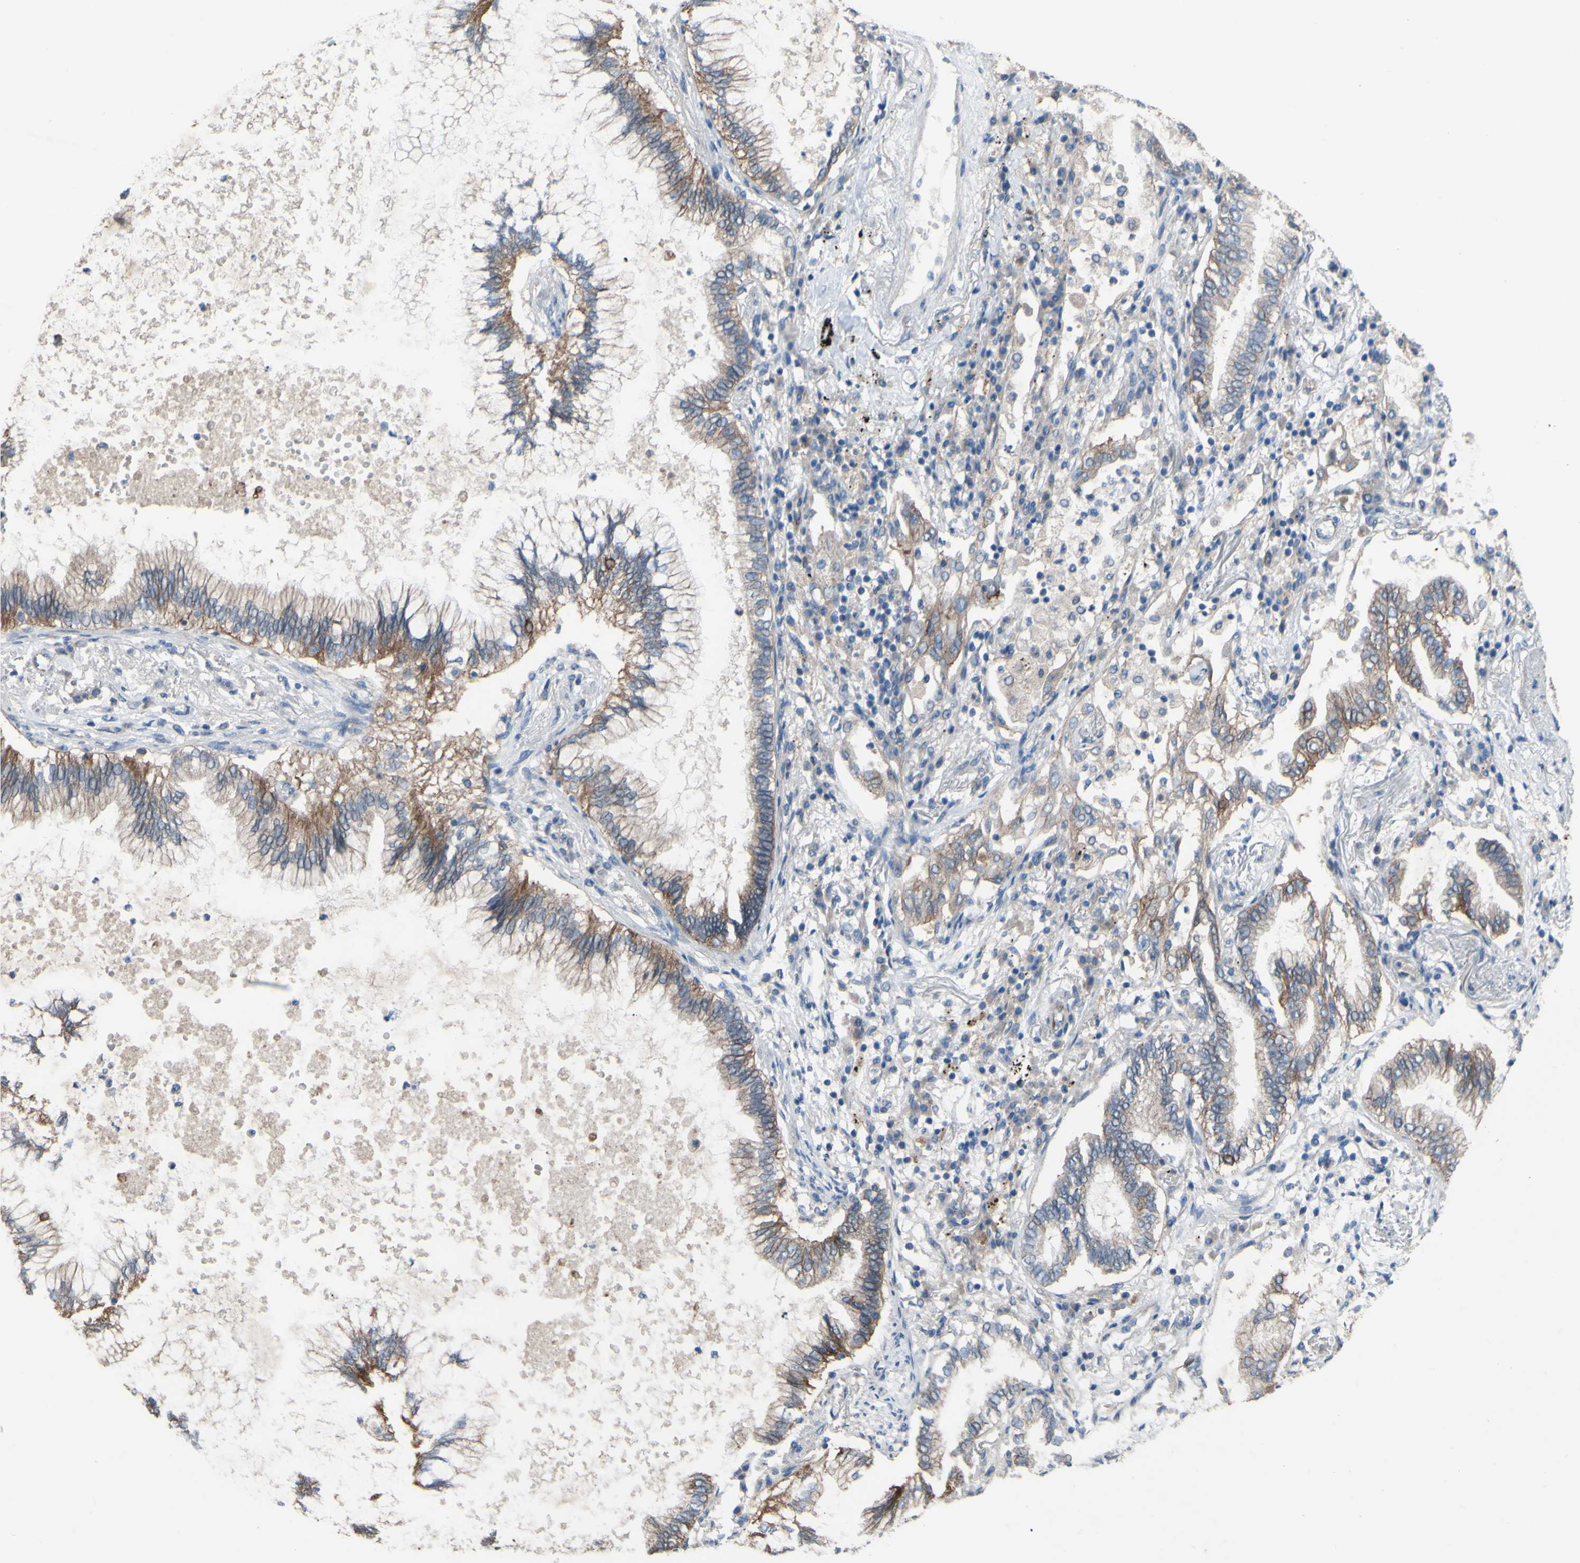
{"staining": {"intensity": "moderate", "quantity": ">75%", "location": "cytoplasmic/membranous"}, "tissue": "lung cancer", "cell_type": "Tumor cells", "image_type": "cancer", "snomed": [{"axis": "morphology", "description": "Normal tissue, NOS"}, {"axis": "morphology", "description": "Adenocarcinoma, NOS"}, {"axis": "topography", "description": "Bronchus"}, {"axis": "topography", "description": "Lung"}], "caption": "Lung cancer (adenocarcinoma) stained with a brown dye demonstrates moderate cytoplasmic/membranous positive expression in about >75% of tumor cells.", "gene": "CDCP1", "patient": {"sex": "female", "age": 70}}